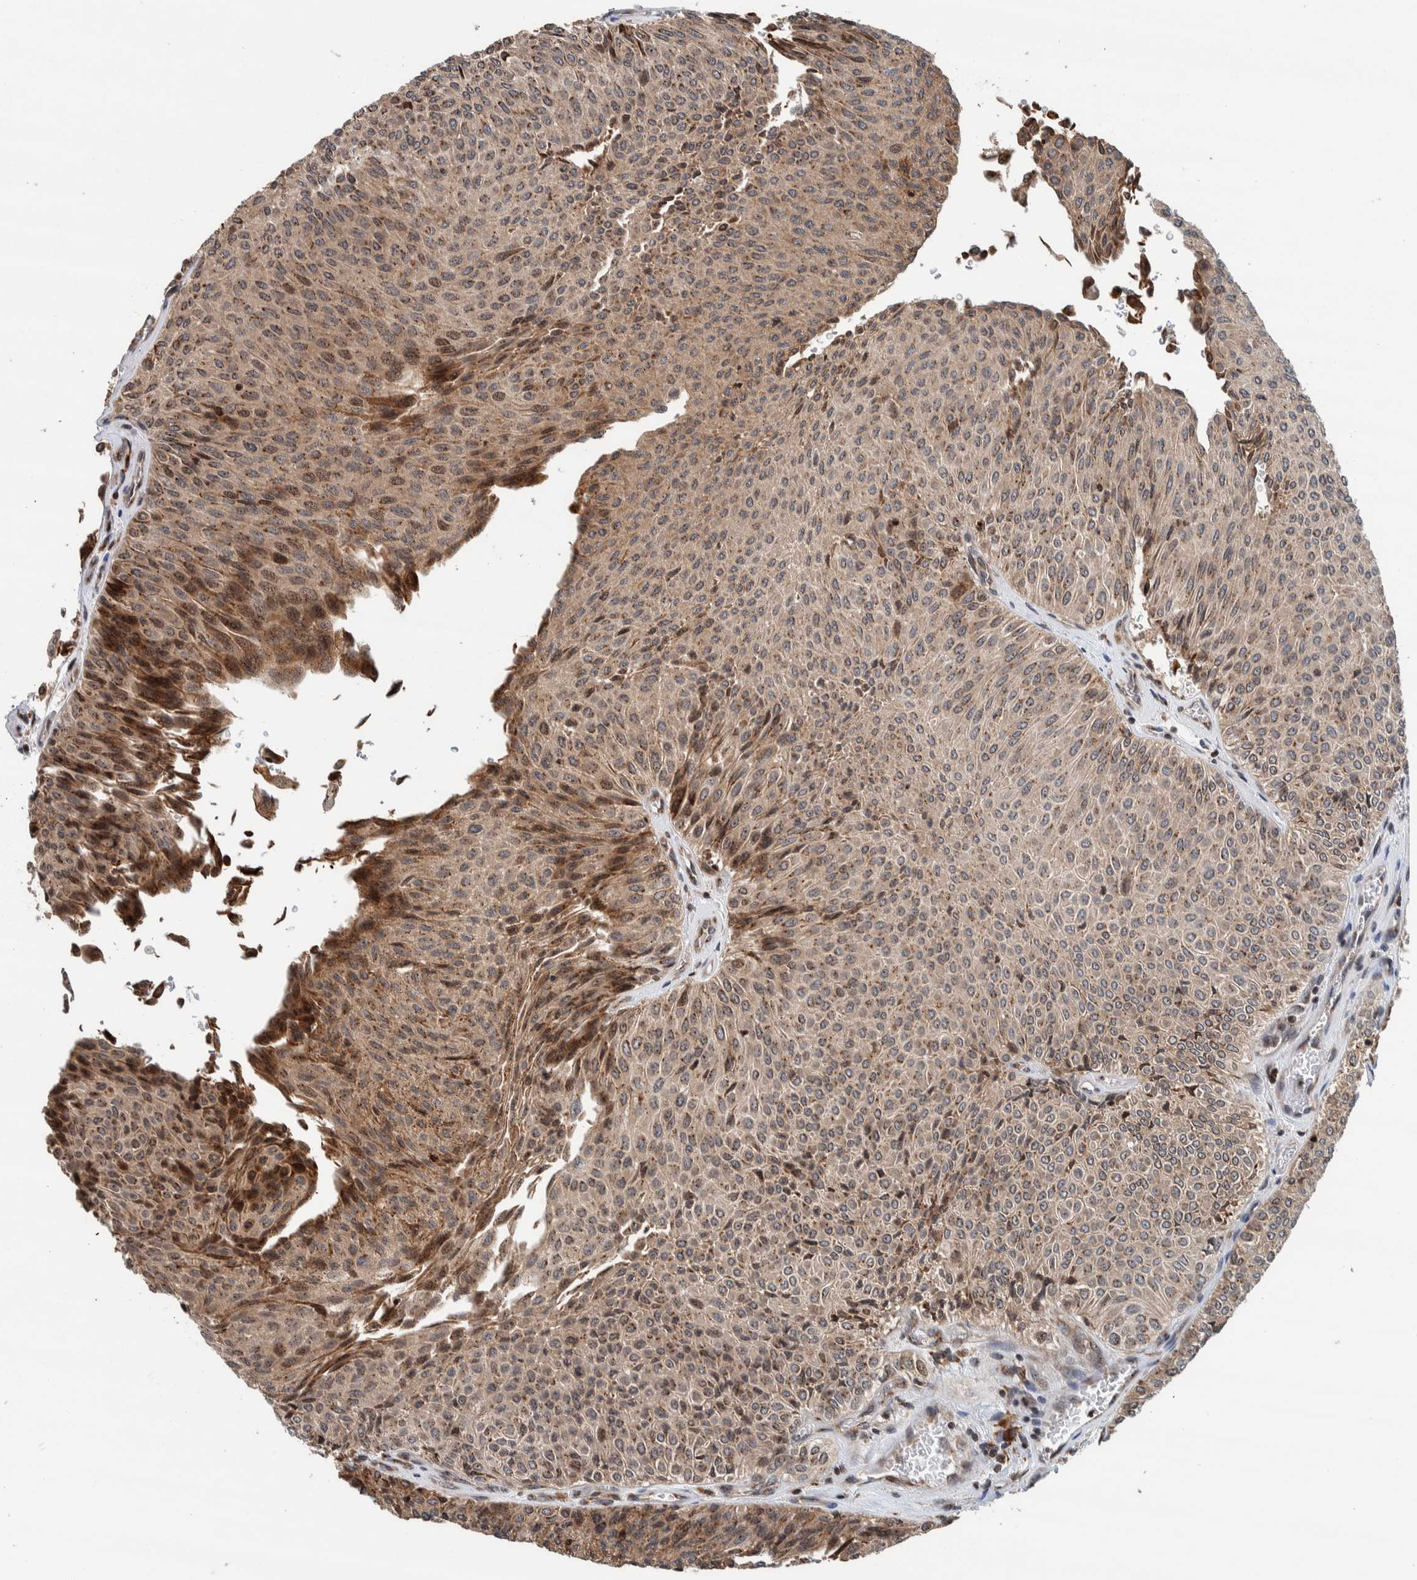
{"staining": {"intensity": "moderate", "quantity": ">75%", "location": "cytoplasmic/membranous"}, "tissue": "urothelial cancer", "cell_type": "Tumor cells", "image_type": "cancer", "snomed": [{"axis": "morphology", "description": "Urothelial carcinoma, Low grade"}, {"axis": "topography", "description": "Urinary bladder"}], "caption": "A brown stain highlights moderate cytoplasmic/membranous staining of a protein in human urothelial cancer tumor cells.", "gene": "CCDC182", "patient": {"sex": "male", "age": 78}}